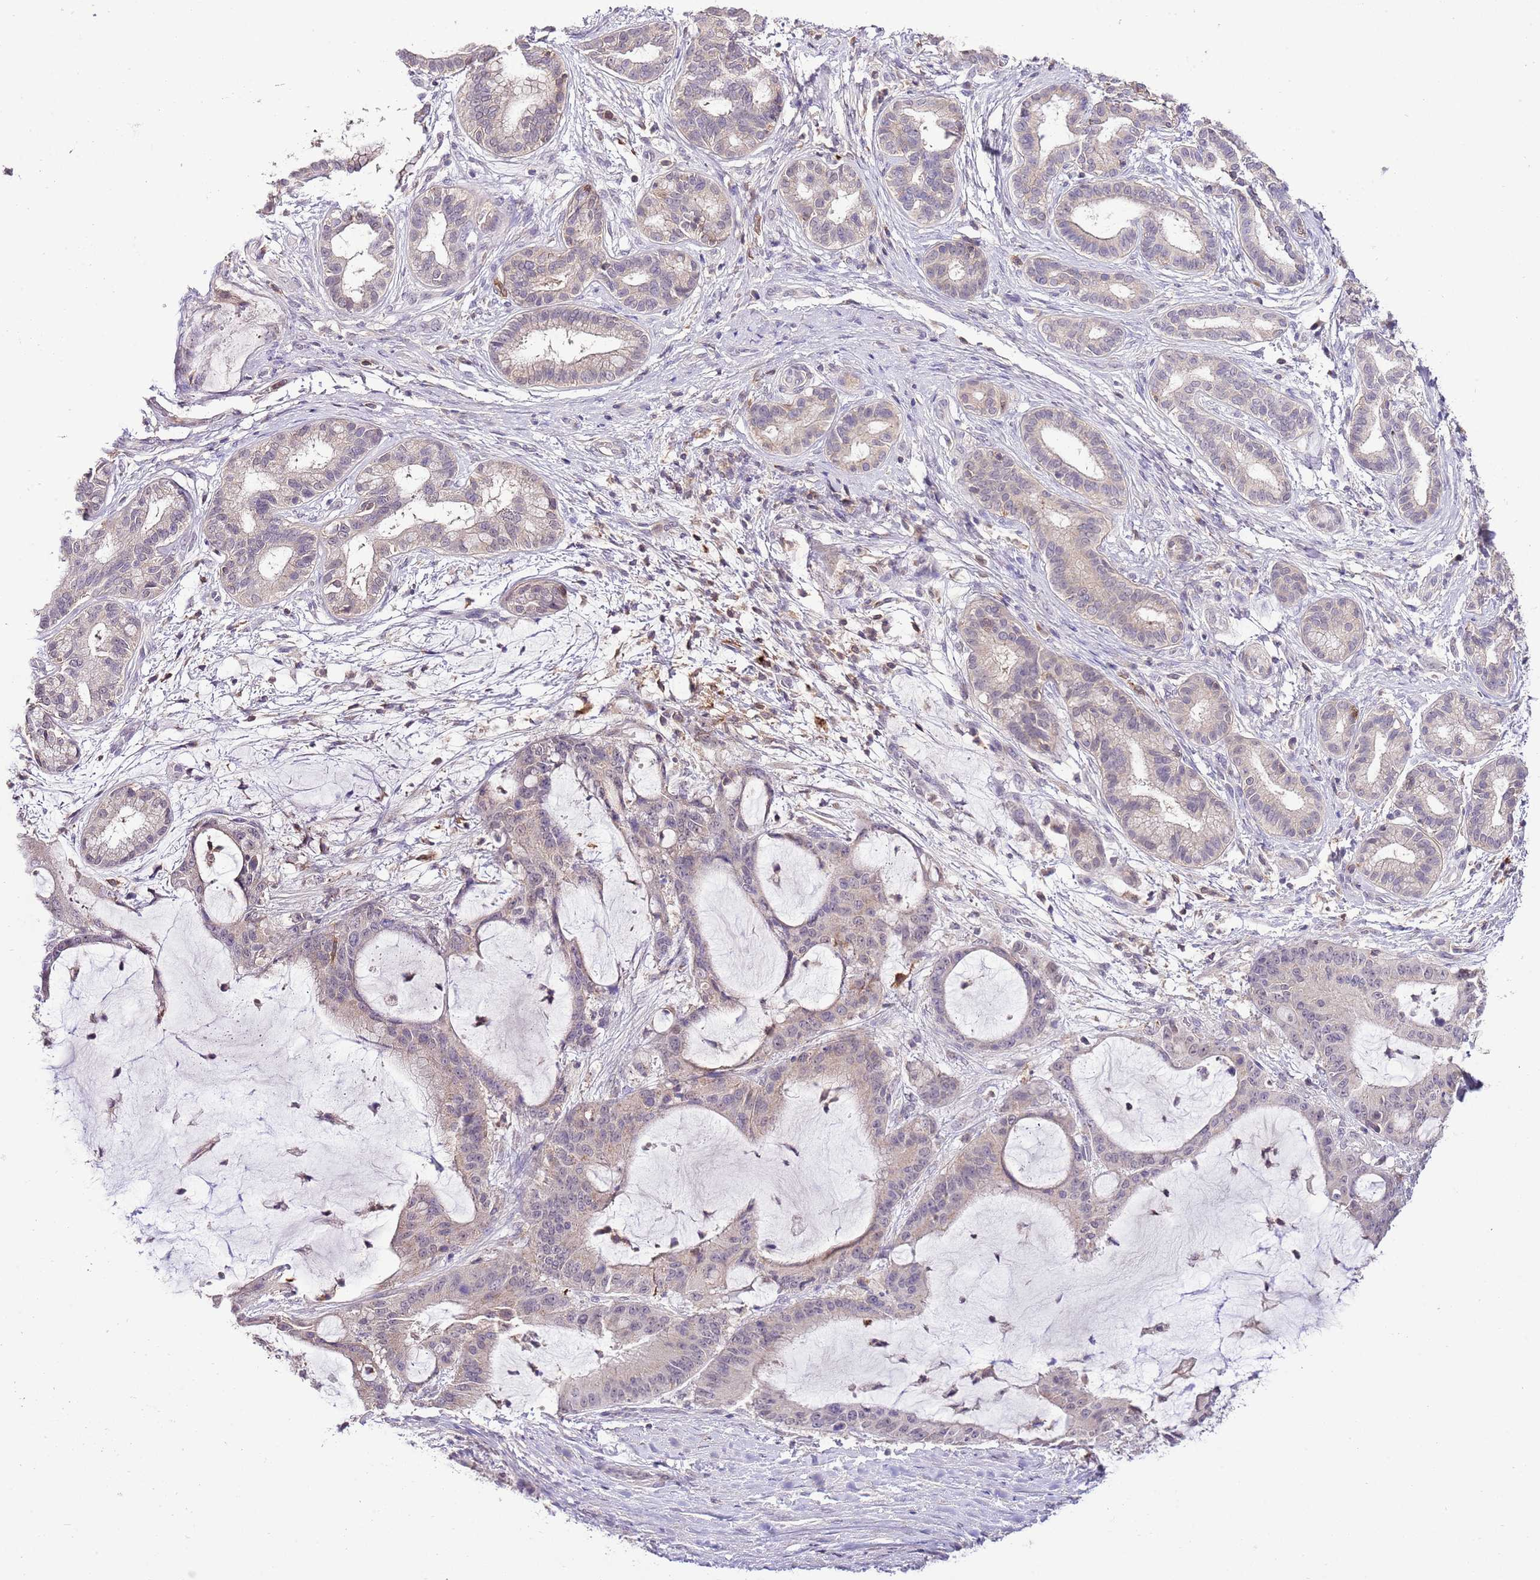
{"staining": {"intensity": "negative", "quantity": "none", "location": "none"}, "tissue": "liver cancer", "cell_type": "Tumor cells", "image_type": "cancer", "snomed": [{"axis": "morphology", "description": "Normal tissue, NOS"}, {"axis": "morphology", "description": "Cholangiocarcinoma"}, {"axis": "topography", "description": "Liver"}, {"axis": "topography", "description": "Peripheral nerve tissue"}], "caption": "Tumor cells are negative for protein expression in human cholangiocarcinoma (liver).", "gene": "EFHD1", "patient": {"sex": "female", "age": 73}}